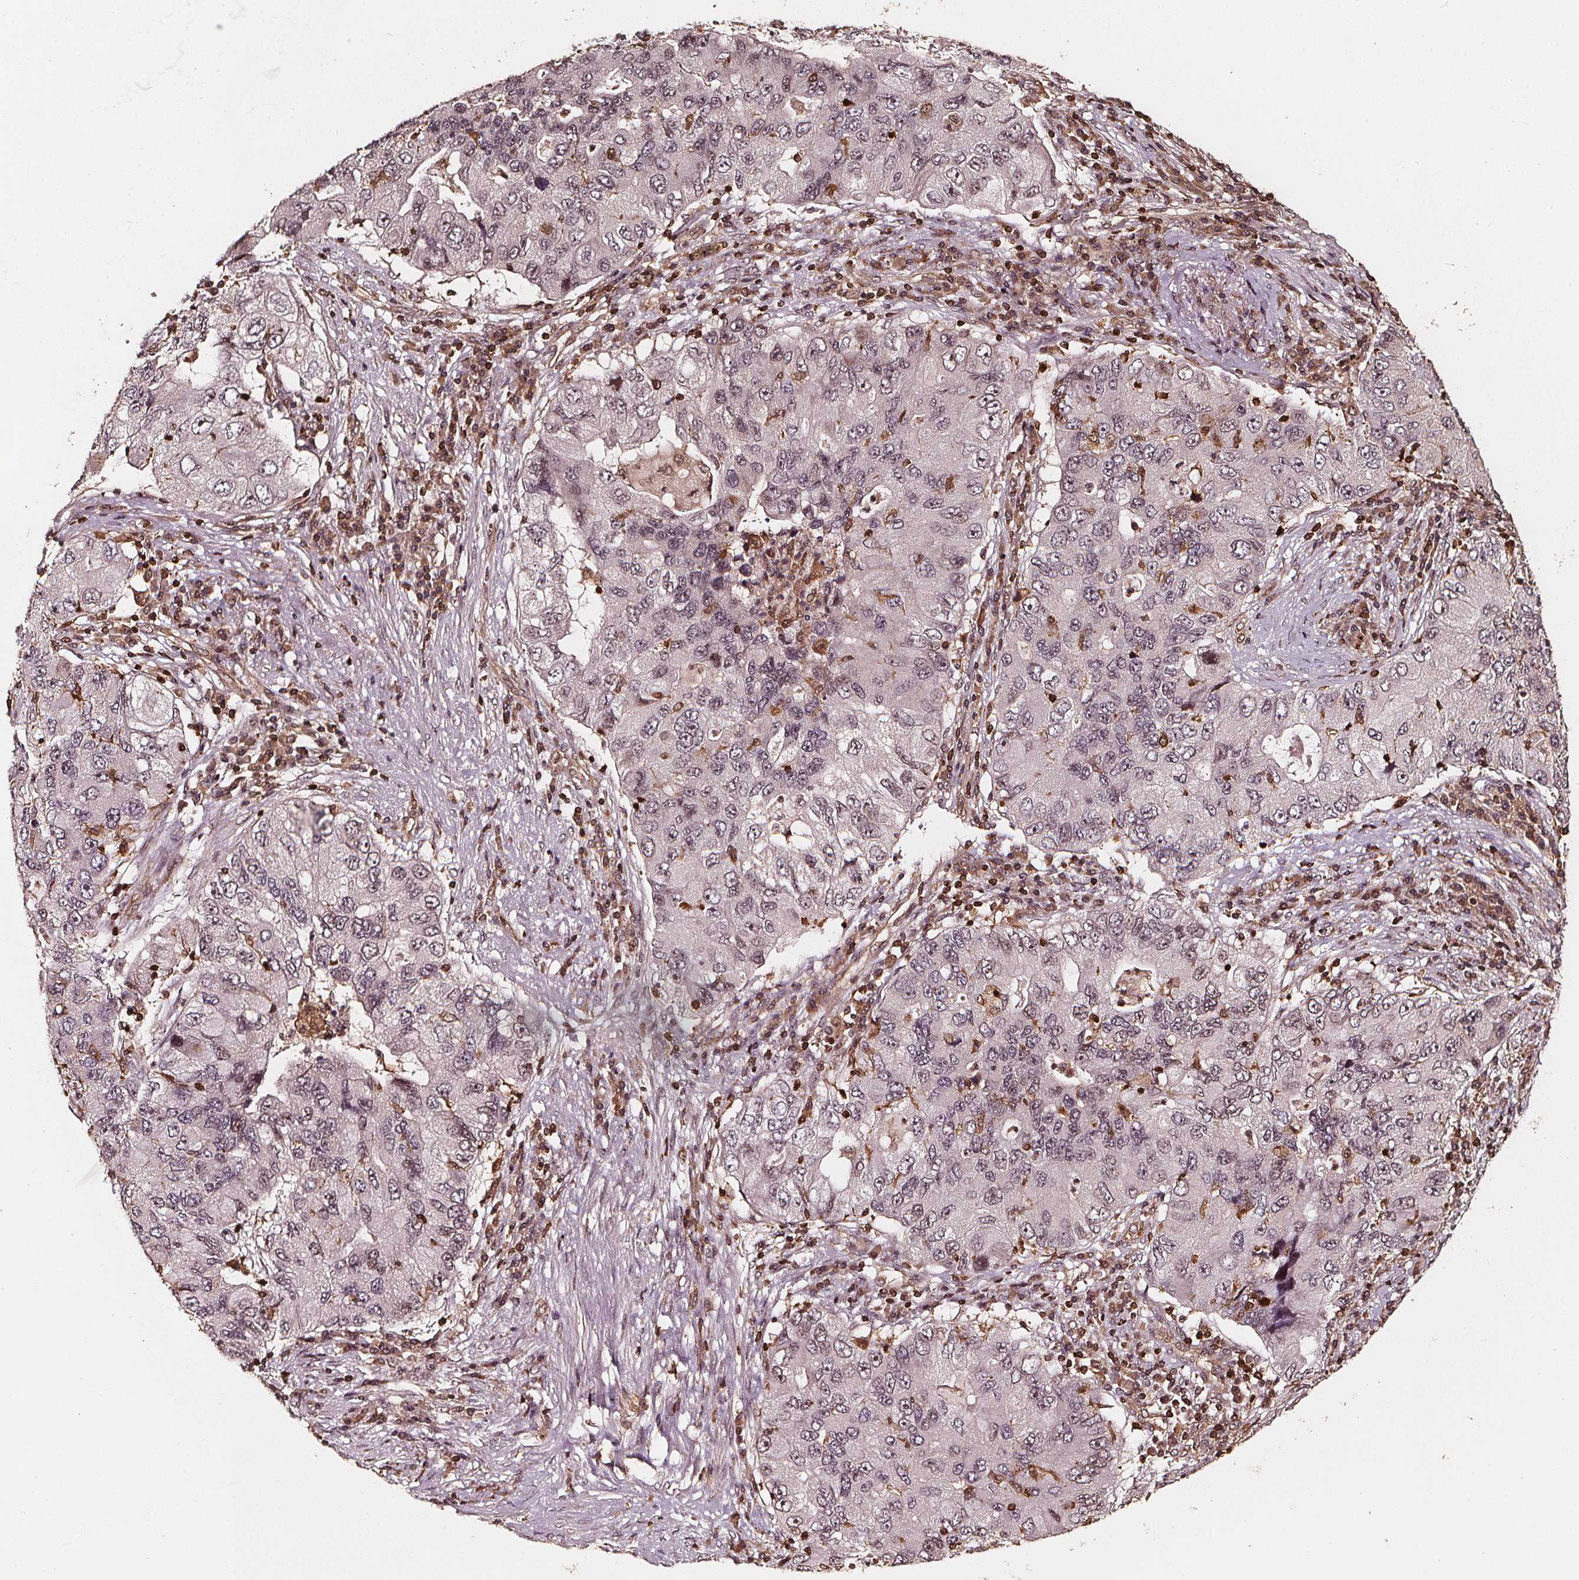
{"staining": {"intensity": "negative", "quantity": "none", "location": "none"}, "tissue": "lung cancer", "cell_type": "Tumor cells", "image_type": "cancer", "snomed": [{"axis": "morphology", "description": "Adenocarcinoma, NOS"}, {"axis": "morphology", "description": "Adenocarcinoma, metastatic, NOS"}, {"axis": "topography", "description": "Lymph node"}, {"axis": "topography", "description": "Lung"}], "caption": "Protein analysis of lung cancer (metastatic adenocarcinoma) exhibits no significant positivity in tumor cells. The staining is performed using DAB (3,3'-diaminobenzidine) brown chromogen with nuclei counter-stained in using hematoxylin.", "gene": "EXOSC9", "patient": {"sex": "female", "age": 54}}